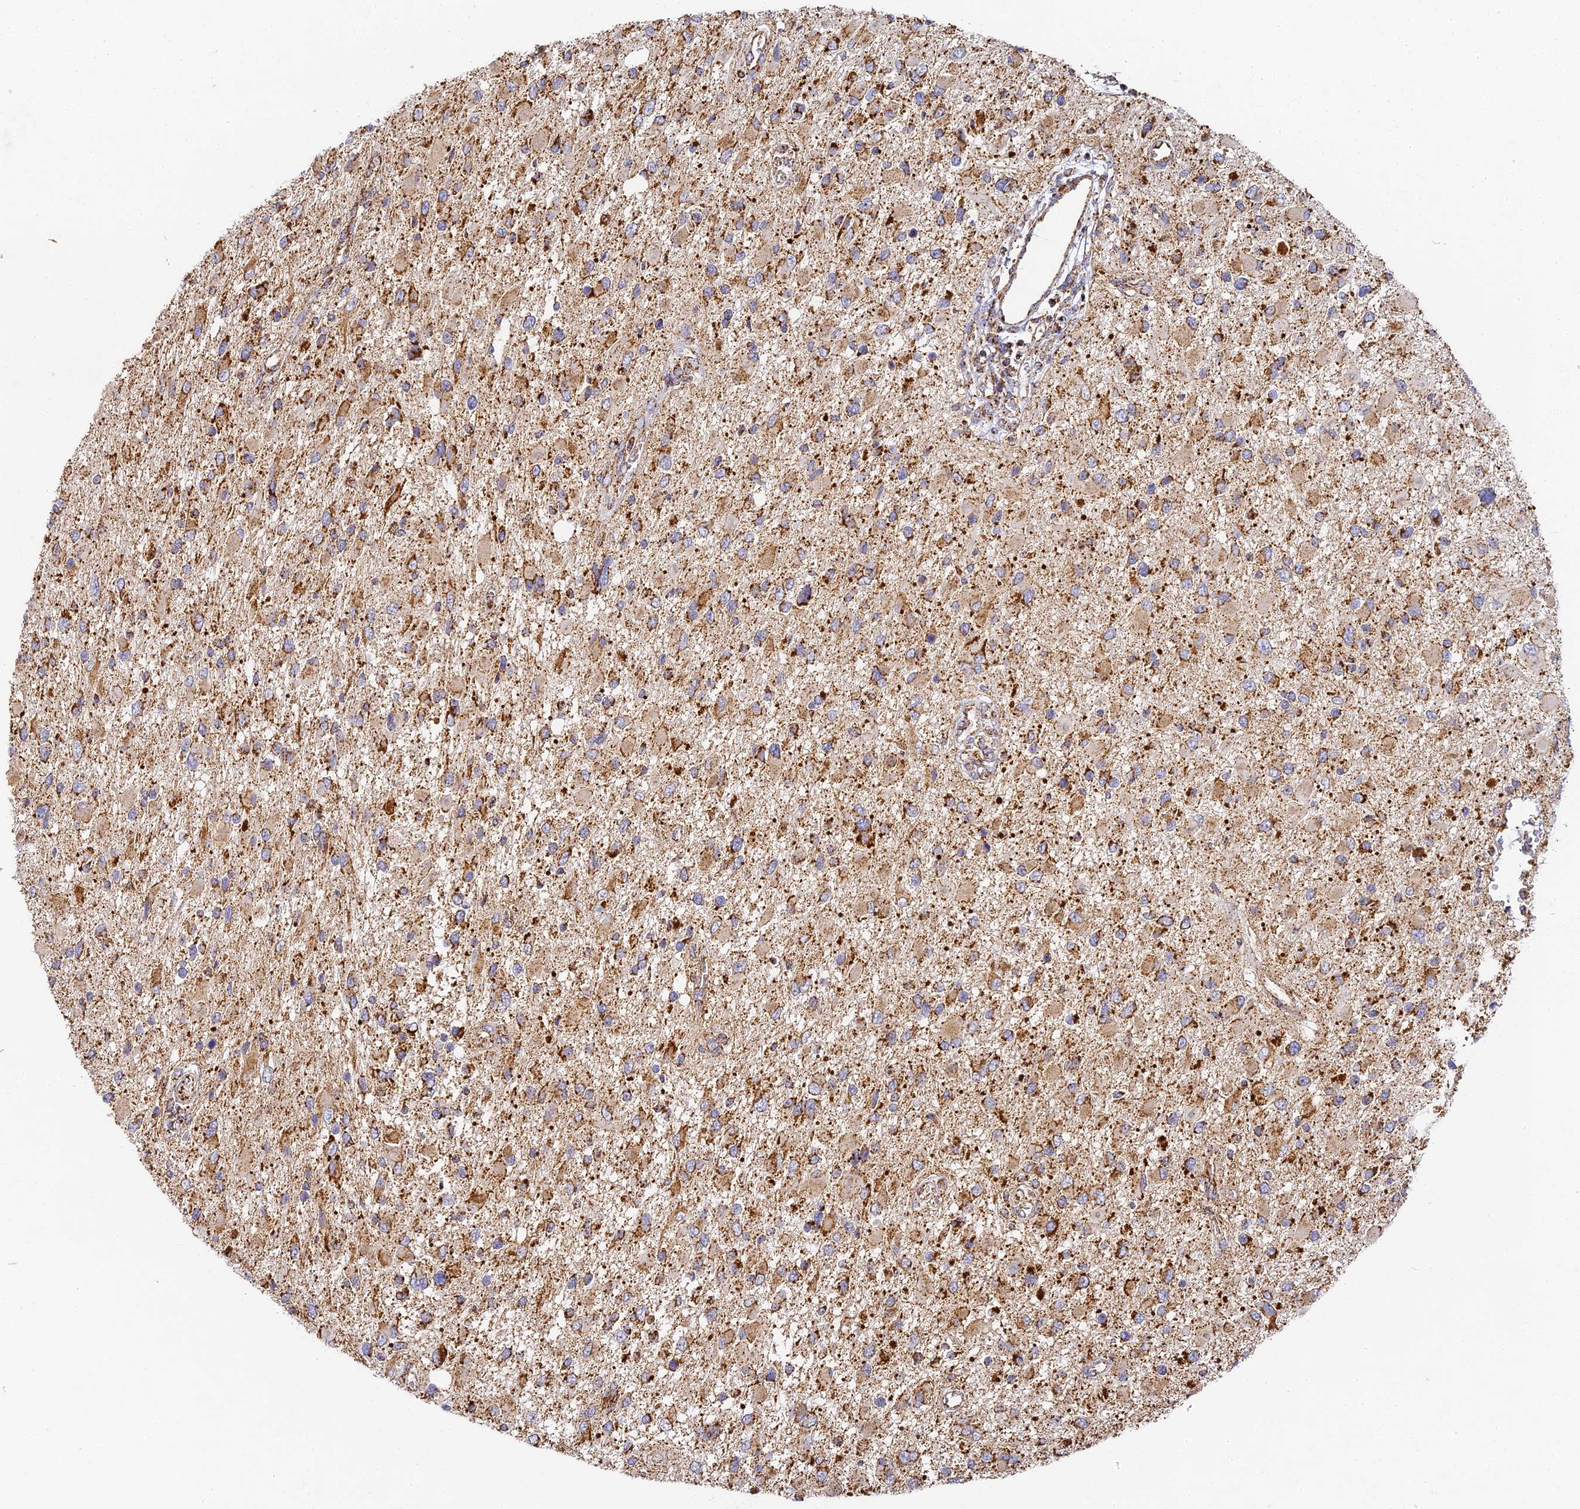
{"staining": {"intensity": "strong", "quantity": "25%-75%", "location": "cytoplasmic/membranous"}, "tissue": "glioma", "cell_type": "Tumor cells", "image_type": "cancer", "snomed": [{"axis": "morphology", "description": "Glioma, malignant, High grade"}, {"axis": "topography", "description": "Brain"}], "caption": "Immunohistochemistry of glioma reveals high levels of strong cytoplasmic/membranous staining in about 25%-75% of tumor cells.", "gene": "DONSON", "patient": {"sex": "male", "age": 53}}